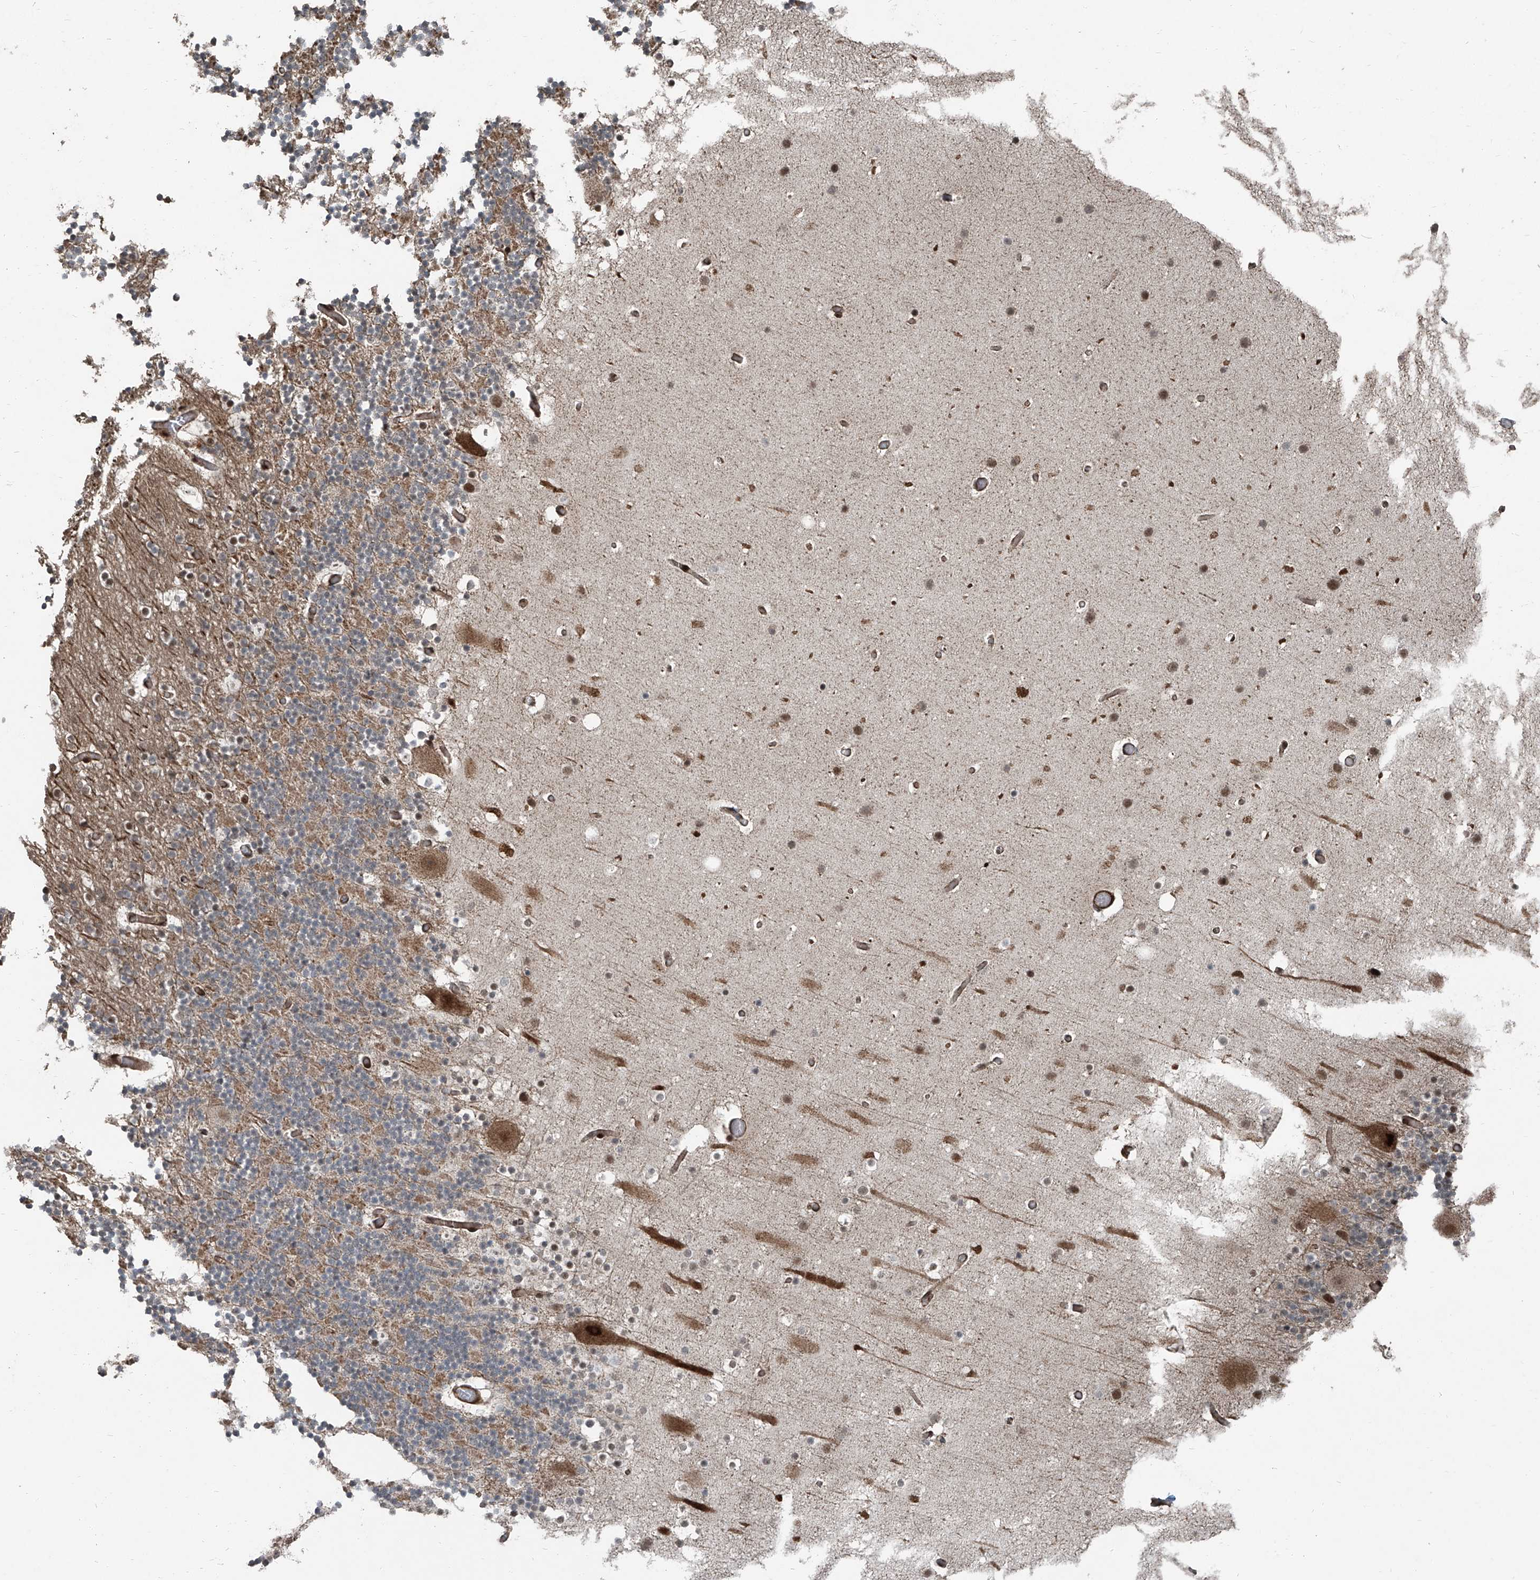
{"staining": {"intensity": "weak", "quantity": "25%-75%", "location": "cytoplasmic/membranous"}, "tissue": "cerebellum", "cell_type": "Cells in granular layer", "image_type": "normal", "snomed": [{"axis": "morphology", "description": "Normal tissue, NOS"}, {"axis": "topography", "description": "Cerebellum"}], "caption": "The immunohistochemical stain labels weak cytoplasmic/membranous positivity in cells in granular layer of unremarkable cerebellum.", "gene": "ZNF570", "patient": {"sex": "male", "age": 57}}